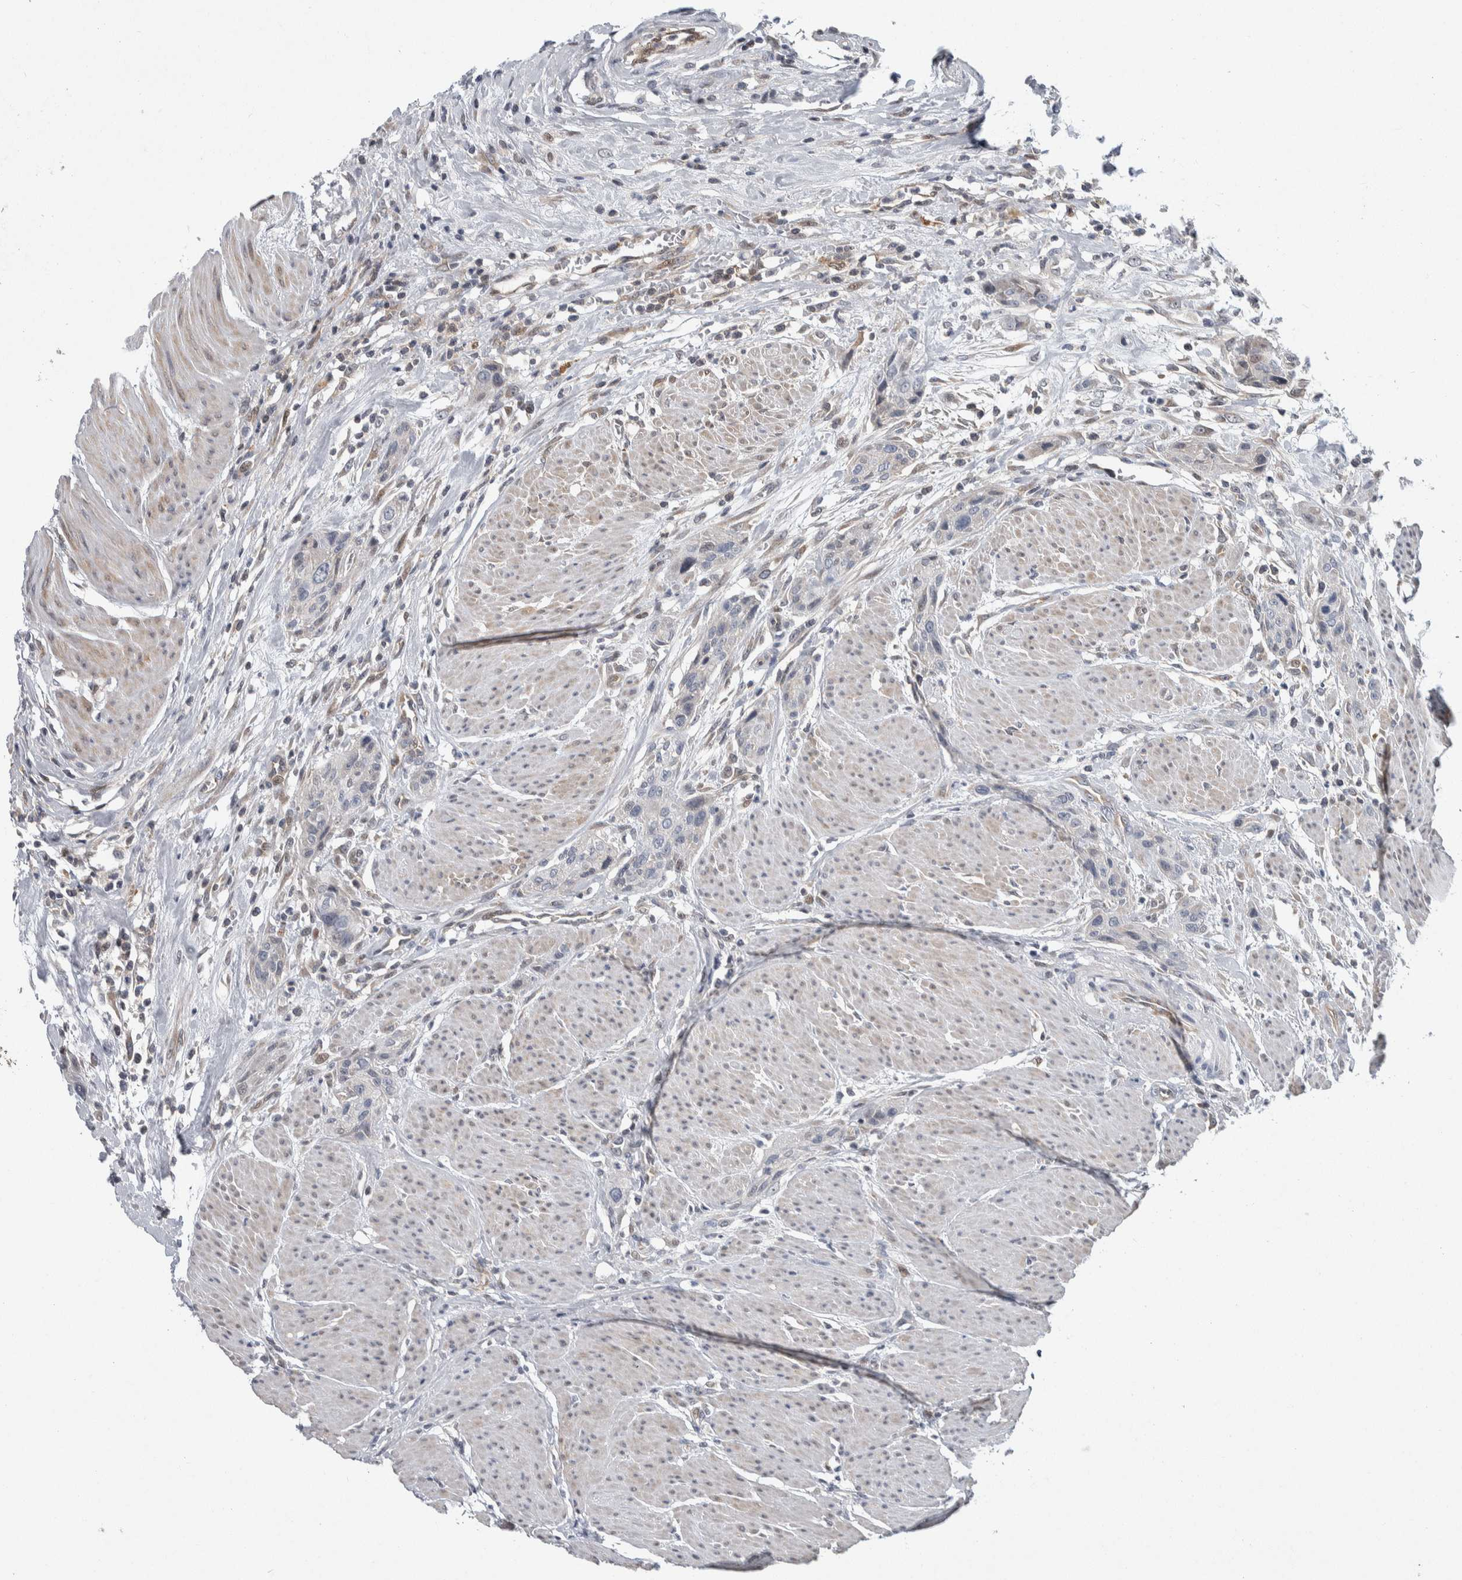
{"staining": {"intensity": "negative", "quantity": "none", "location": "none"}, "tissue": "urothelial cancer", "cell_type": "Tumor cells", "image_type": "cancer", "snomed": [{"axis": "morphology", "description": "Urothelial carcinoma, High grade"}, {"axis": "topography", "description": "Urinary bladder"}], "caption": "High magnification brightfield microscopy of urothelial carcinoma (high-grade) stained with DAB (brown) and counterstained with hematoxylin (blue): tumor cells show no significant staining.", "gene": "PTPA", "patient": {"sex": "male", "age": 35}}